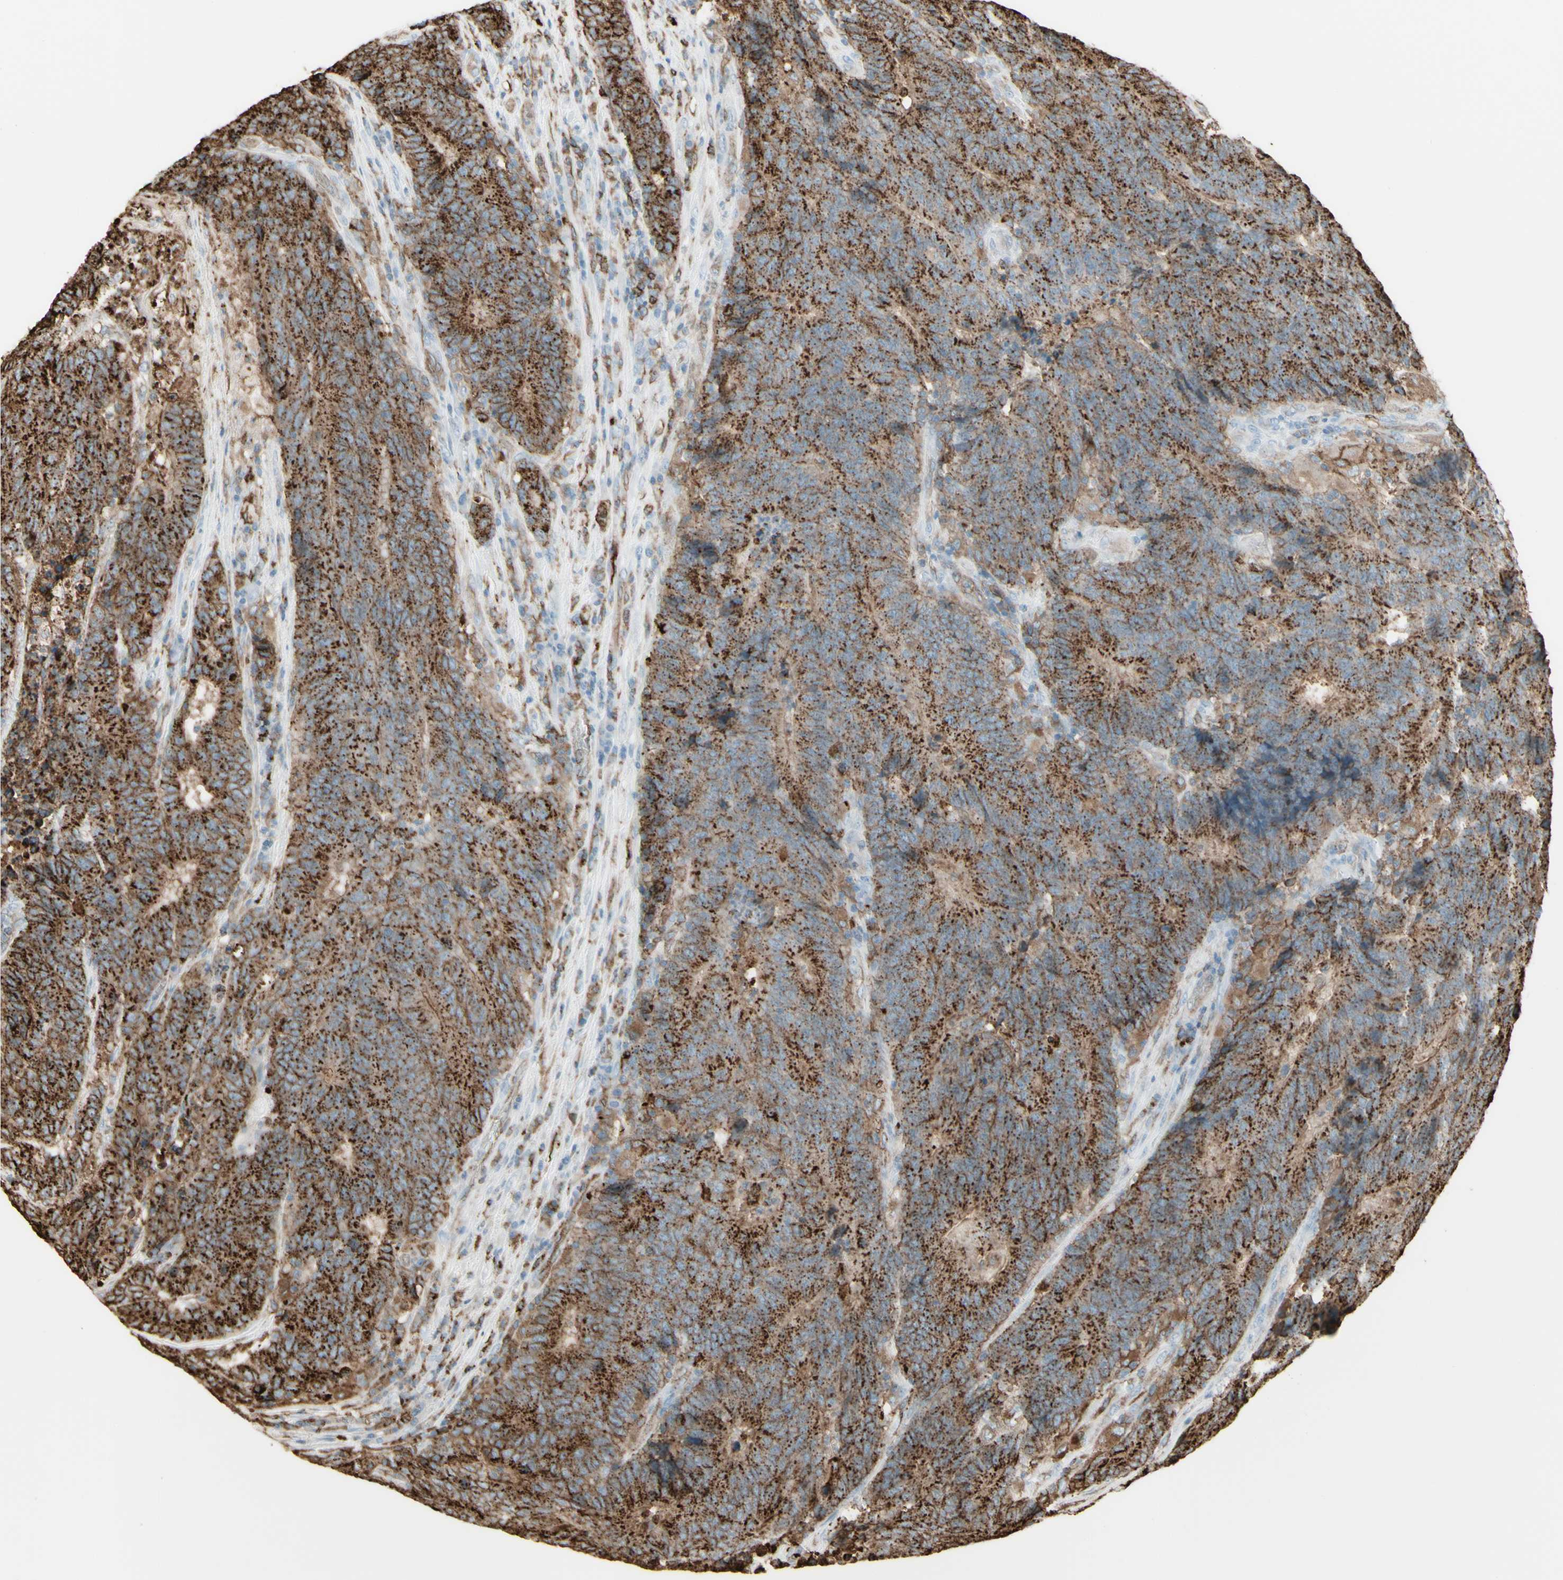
{"staining": {"intensity": "moderate", "quantity": ">75%", "location": "cytoplasmic/membranous"}, "tissue": "colorectal cancer", "cell_type": "Tumor cells", "image_type": "cancer", "snomed": [{"axis": "morphology", "description": "Normal tissue, NOS"}, {"axis": "morphology", "description": "Adenocarcinoma, NOS"}, {"axis": "topography", "description": "Colon"}], "caption": "Adenocarcinoma (colorectal) stained with immunohistochemistry shows moderate cytoplasmic/membranous expression in about >75% of tumor cells. (DAB = brown stain, brightfield microscopy at high magnification).", "gene": "HLA-DPB1", "patient": {"sex": "female", "age": 75}}